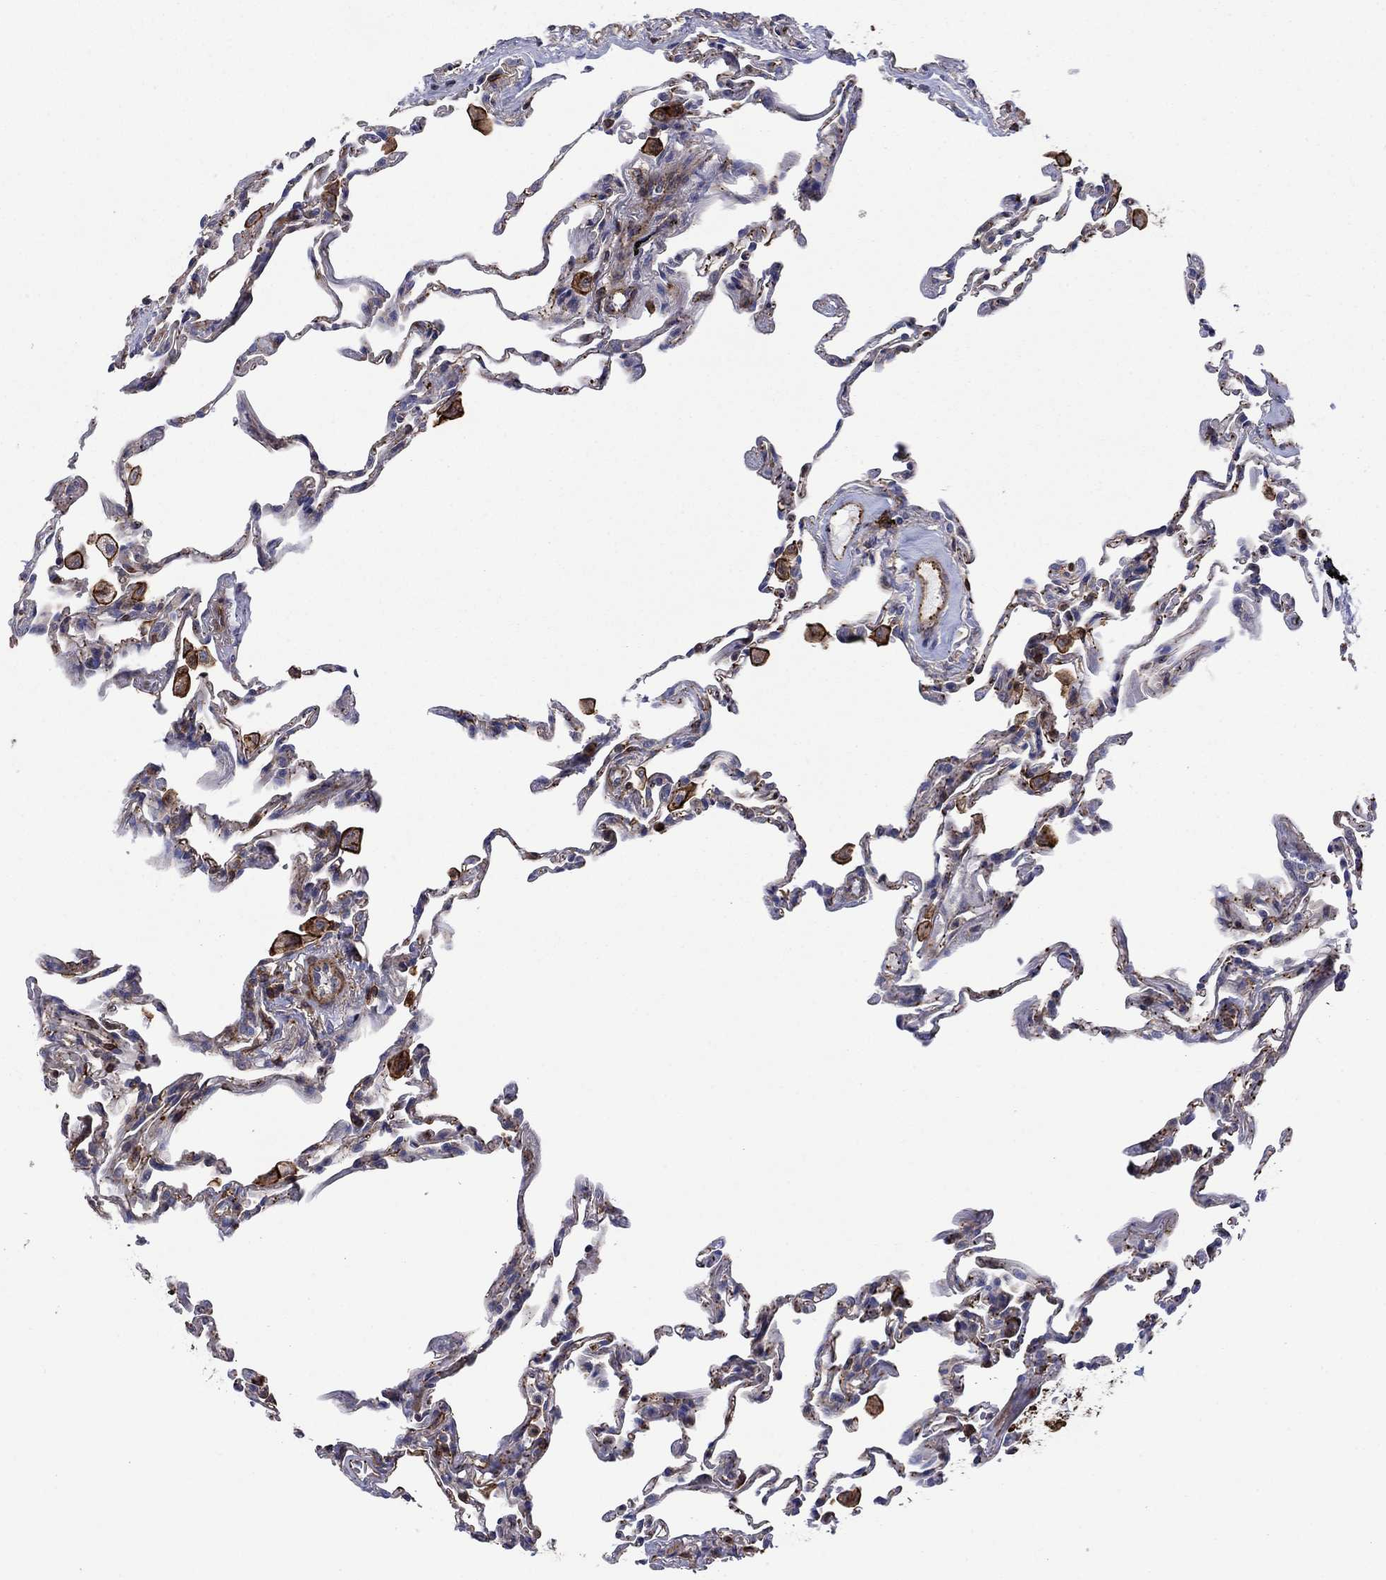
{"staining": {"intensity": "moderate", "quantity": "25%-75%", "location": "cytoplasmic/membranous"}, "tissue": "lung", "cell_type": "Alveolar cells", "image_type": "normal", "snomed": [{"axis": "morphology", "description": "Normal tissue, NOS"}, {"axis": "topography", "description": "Lung"}], "caption": "This is an image of IHC staining of benign lung, which shows moderate staining in the cytoplasmic/membranous of alveolar cells.", "gene": "PAG1", "patient": {"sex": "female", "age": 57}}